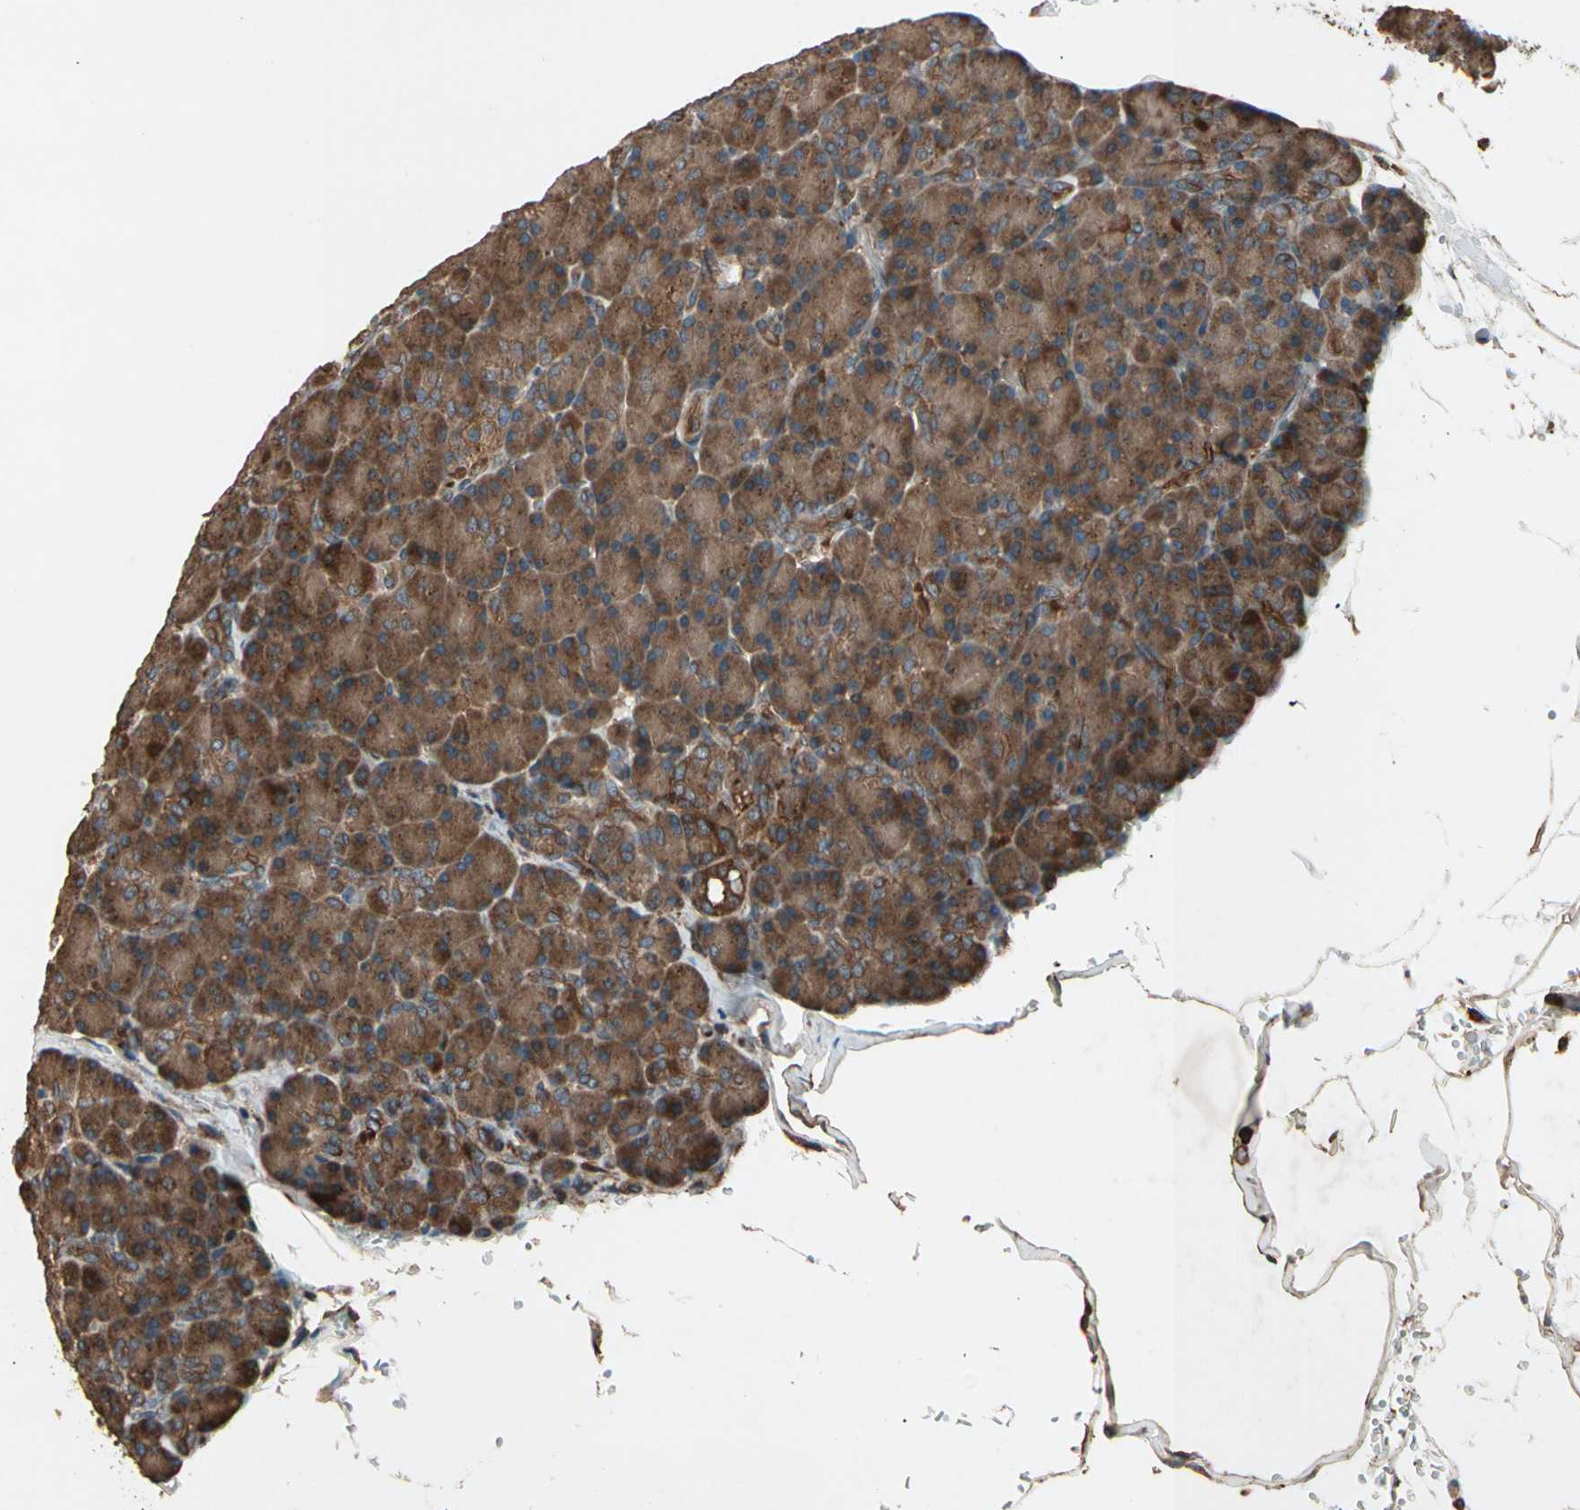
{"staining": {"intensity": "strong", "quantity": ">75%", "location": "cytoplasmic/membranous"}, "tissue": "pancreas", "cell_type": "Exocrine glandular cells", "image_type": "normal", "snomed": [{"axis": "morphology", "description": "Normal tissue, NOS"}, {"axis": "topography", "description": "Pancreas"}], "caption": "Exocrine glandular cells demonstrate strong cytoplasmic/membranous expression in about >75% of cells in benign pancreas. Immunohistochemistry (ihc) stains the protein in brown and the nuclei are stained blue.", "gene": "AGBL2", "patient": {"sex": "female", "age": 43}}